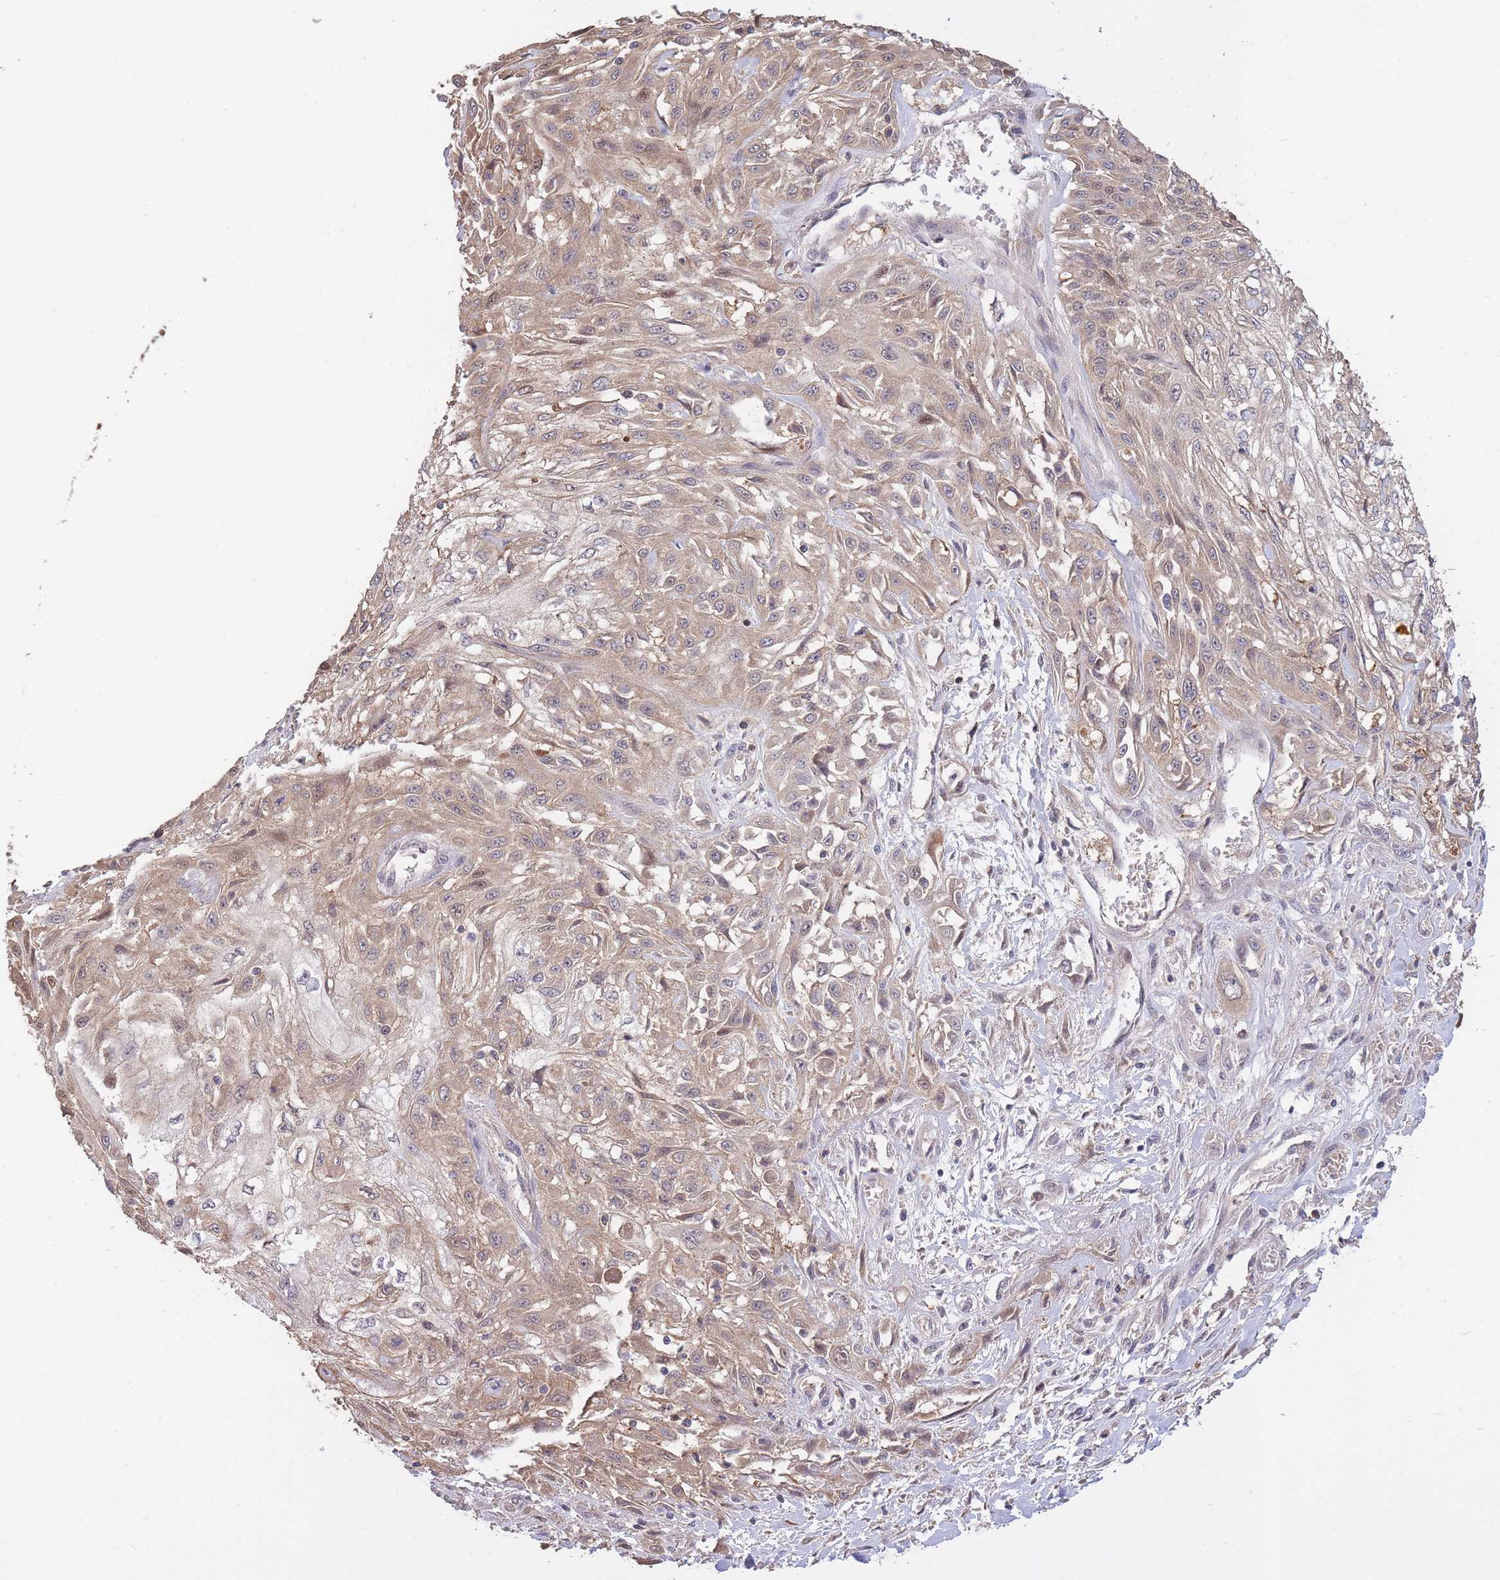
{"staining": {"intensity": "weak", "quantity": ">75%", "location": "cytoplasmic/membranous"}, "tissue": "skin cancer", "cell_type": "Tumor cells", "image_type": "cancer", "snomed": [{"axis": "morphology", "description": "Squamous cell carcinoma, NOS"}, {"axis": "morphology", "description": "Squamous cell carcinoma, metastatic, NOS"}, {"axis": "topography", "description": "Skin"}, {"axis": "topography", "description": "Lymph node"}], "caption": "This photomicrograph demonstrates IHC staining of human skin cancer (squamous cell carcinoma), with low weak cytoplasmic/membranous expression in about >75% of tumor cells.", "gene": "ZNF304", "patient": {"sex": "male", "age": 75}}